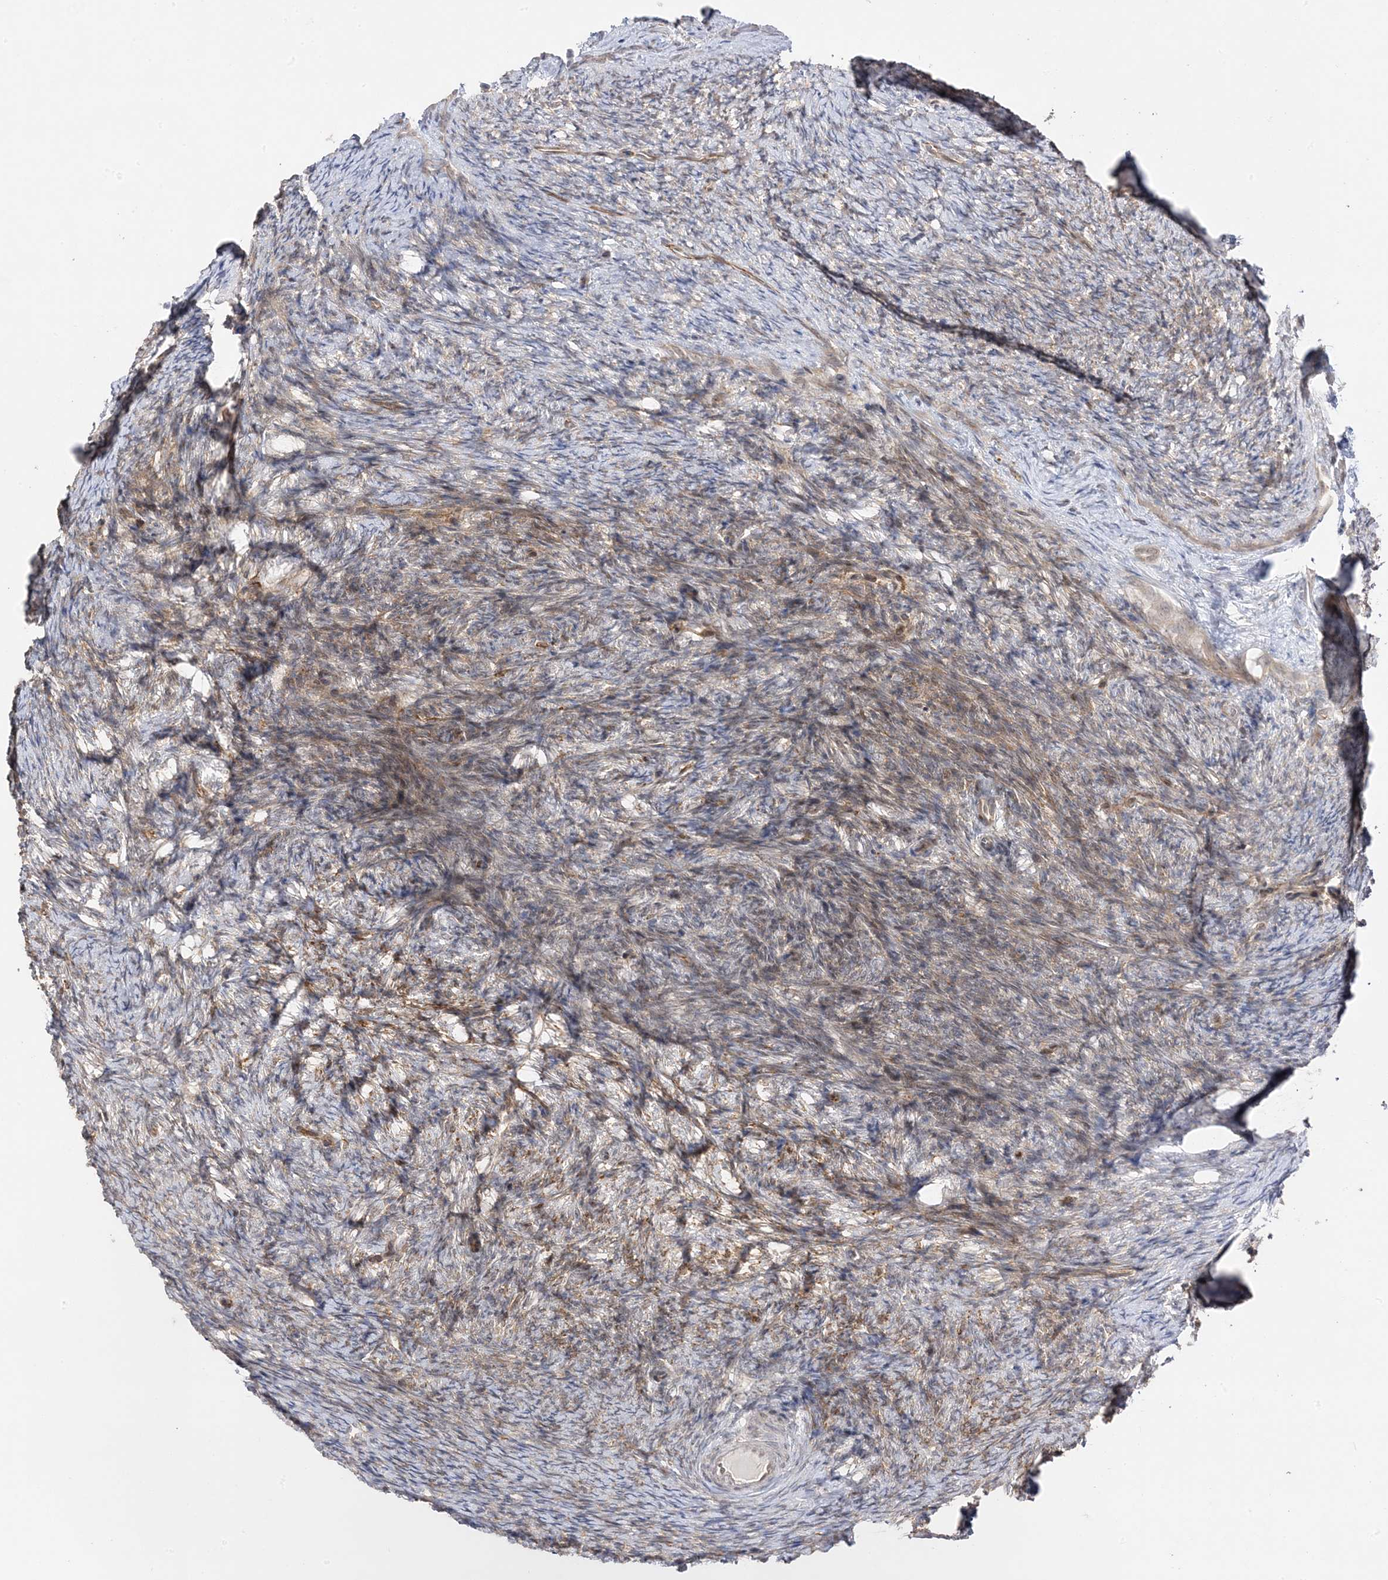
{"staining": {"intensity": "strong", "quantity": ">75%", "location": "cytoplasmic/membranous"}, "tissue": "ovary", "cell_type": "Follicle cells", "image_type": "normal", "snomed": [{"axis": "morphology", "description": "Normal tissue, NOS"}, {"axis": "morphology", "description": "Cyst, NOS"}, {"axis": "topography", "description": "Ovary"}], "caption": "High-magnification brightfield microscopy of benign ovary stained with DAB (brown) and counterstained with hematoxylin (blue). follicle cells exhibit strong cytoplasmic/membranous positivity is identified in approximately>75% of cells.", "gene": "C2CD2", "patient": {"sex": "female", "age": 33}}